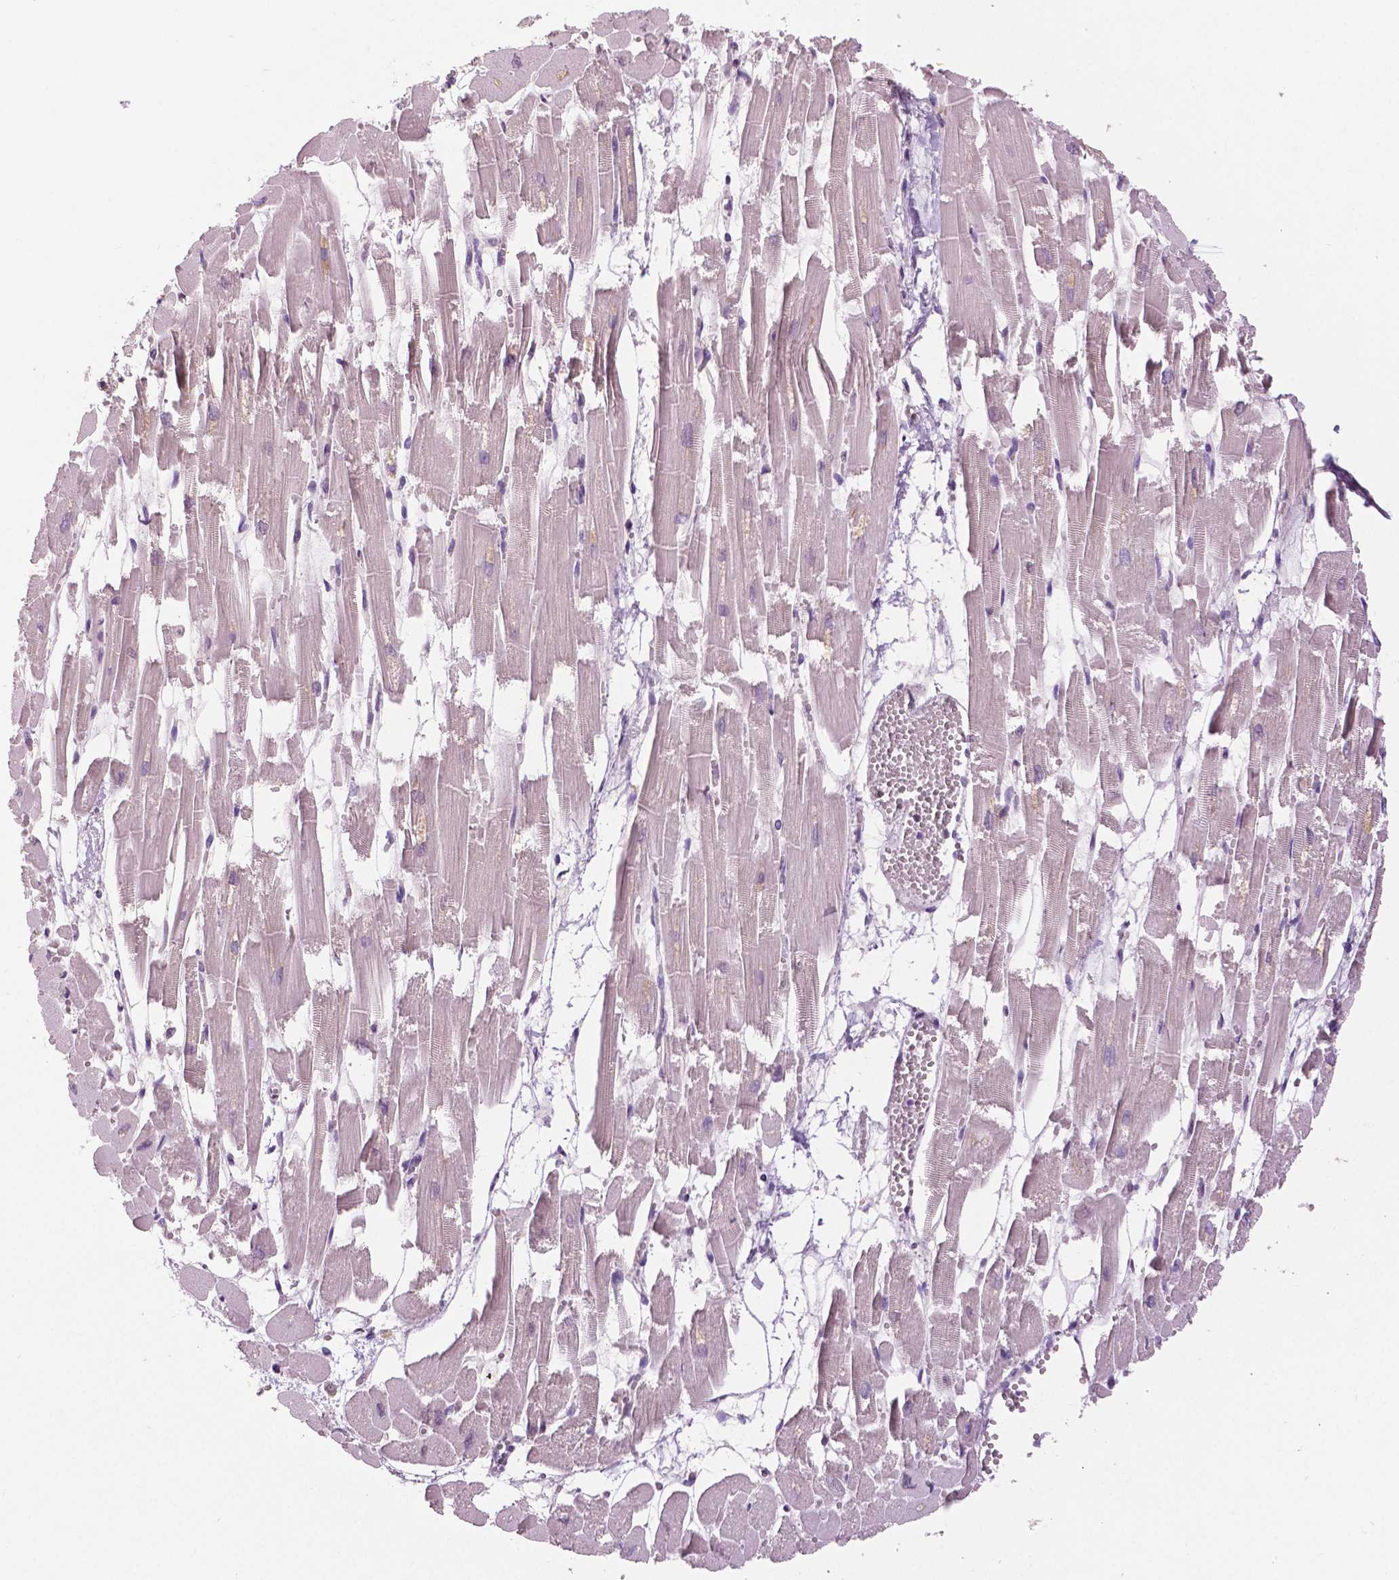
{"staining": {"intensity": "negative", "quantity": "none", "location": "none"}, "tissue": "heart muscle", "cell_type": "Cardiomyocytes", "image_type": "normal", "snomed": [{"axis": "morphology", "description": "Normal tissue, NOS"}, {"axis": "topography", "description": "Heart"}], "caption": "Cardiomyocytes show no significant protein expression in benign heart muscle. Nuclei are stained in blue.", "gene": "GRIN2A", "patient": {"sex": "female", "age": 52}}